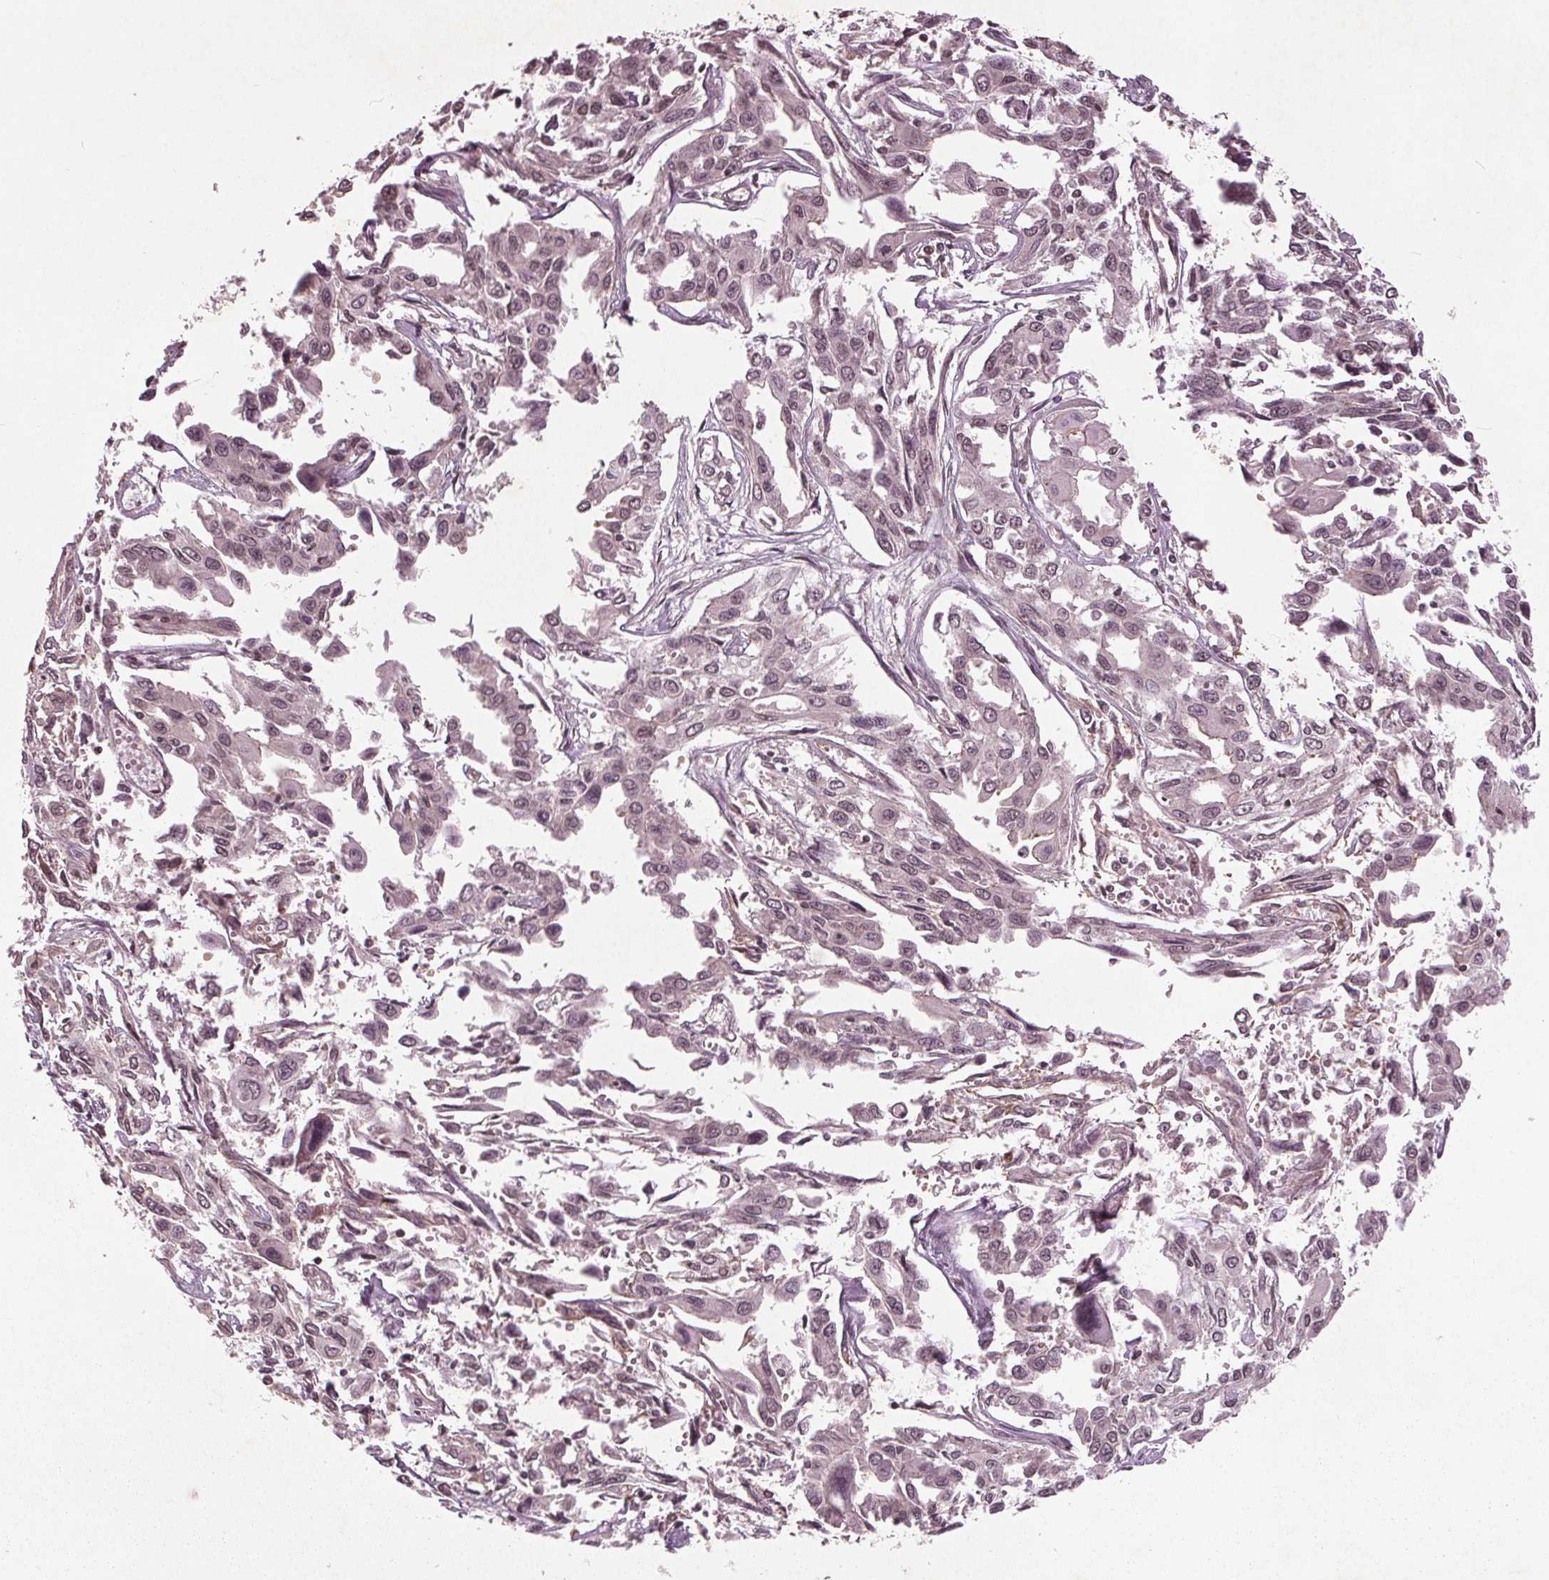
{"staining": {"intensity": "negative", "quantity": "none", "location": "none"}, "tissue": "pancreatic cancer", "cell_type": "Tumor cells", "image_type": "cancer", "snomed": [{"axis": "morphology", "description": "Adenocarcinoma, NOS"}, {"axis": "topography", "description": "Pancreas"}], "caption": "The micrograph displays no staining of tumor cells in pancreatic cancer.", "gene": "BTBD1", "patient": {"sex": "female", "age": 55}}